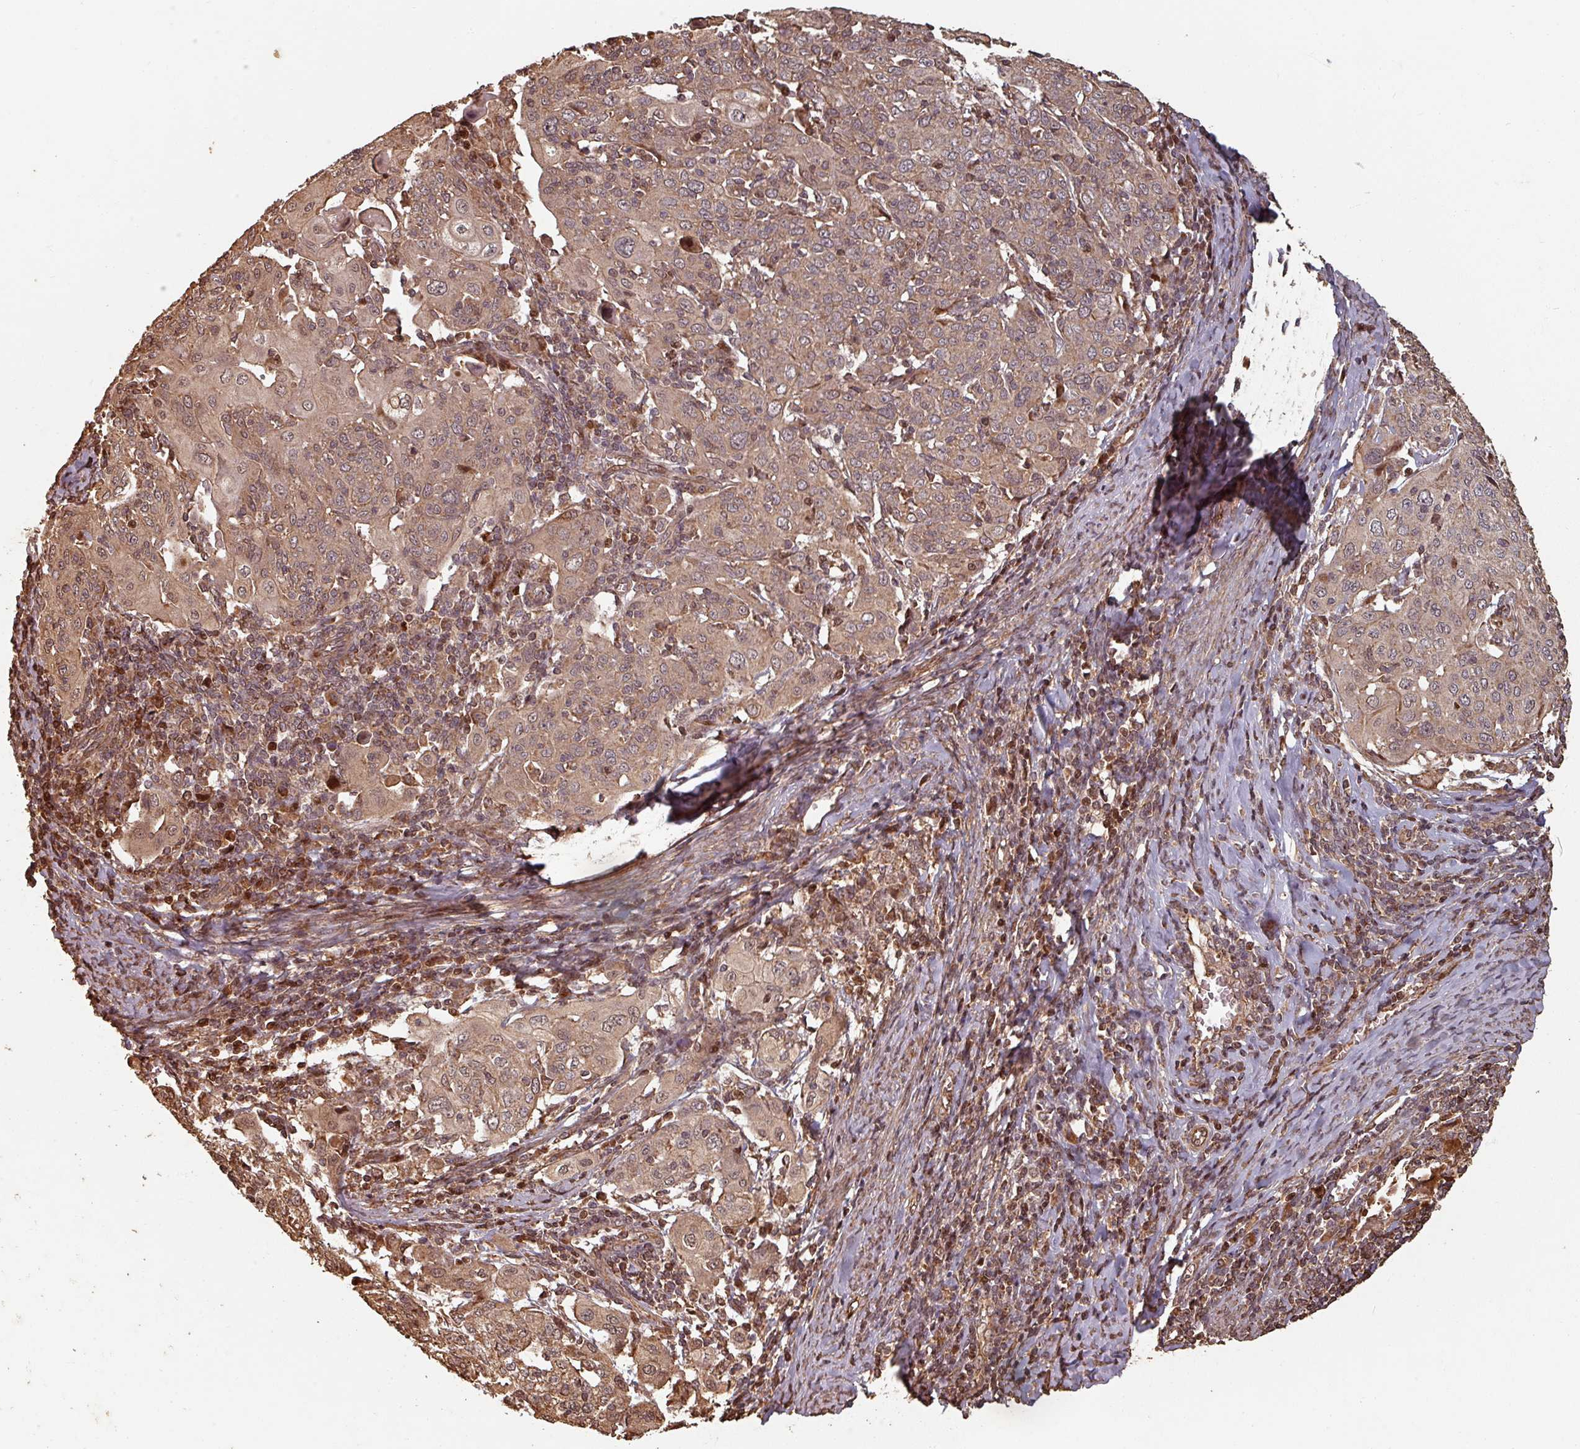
{"staining": {"intensity": "moderate", "quantity": ">75%", "location": "cytoplasmic/membranous,nuclear"}, "tissue": "cervical cancer", "cell_type": "Tumor cells", "image_type": "cancer", "snomed": [{"axis": "morphology", "description": "Squamous cell carcinoma, NOS"}, {"axis": "topography", "description": "Cervix"}], "caption": "This photomicrograph displays cervical cancer stained with immunohistochemistry (IHC) to label a protein in brown. The cytoplasmic/membranous and nuclear of tumor cells show moderate positivity for the protein. Nuclei are counter-stained blue.", "gene": "EID1", "patient": {"sex": "female", "age": 67}}